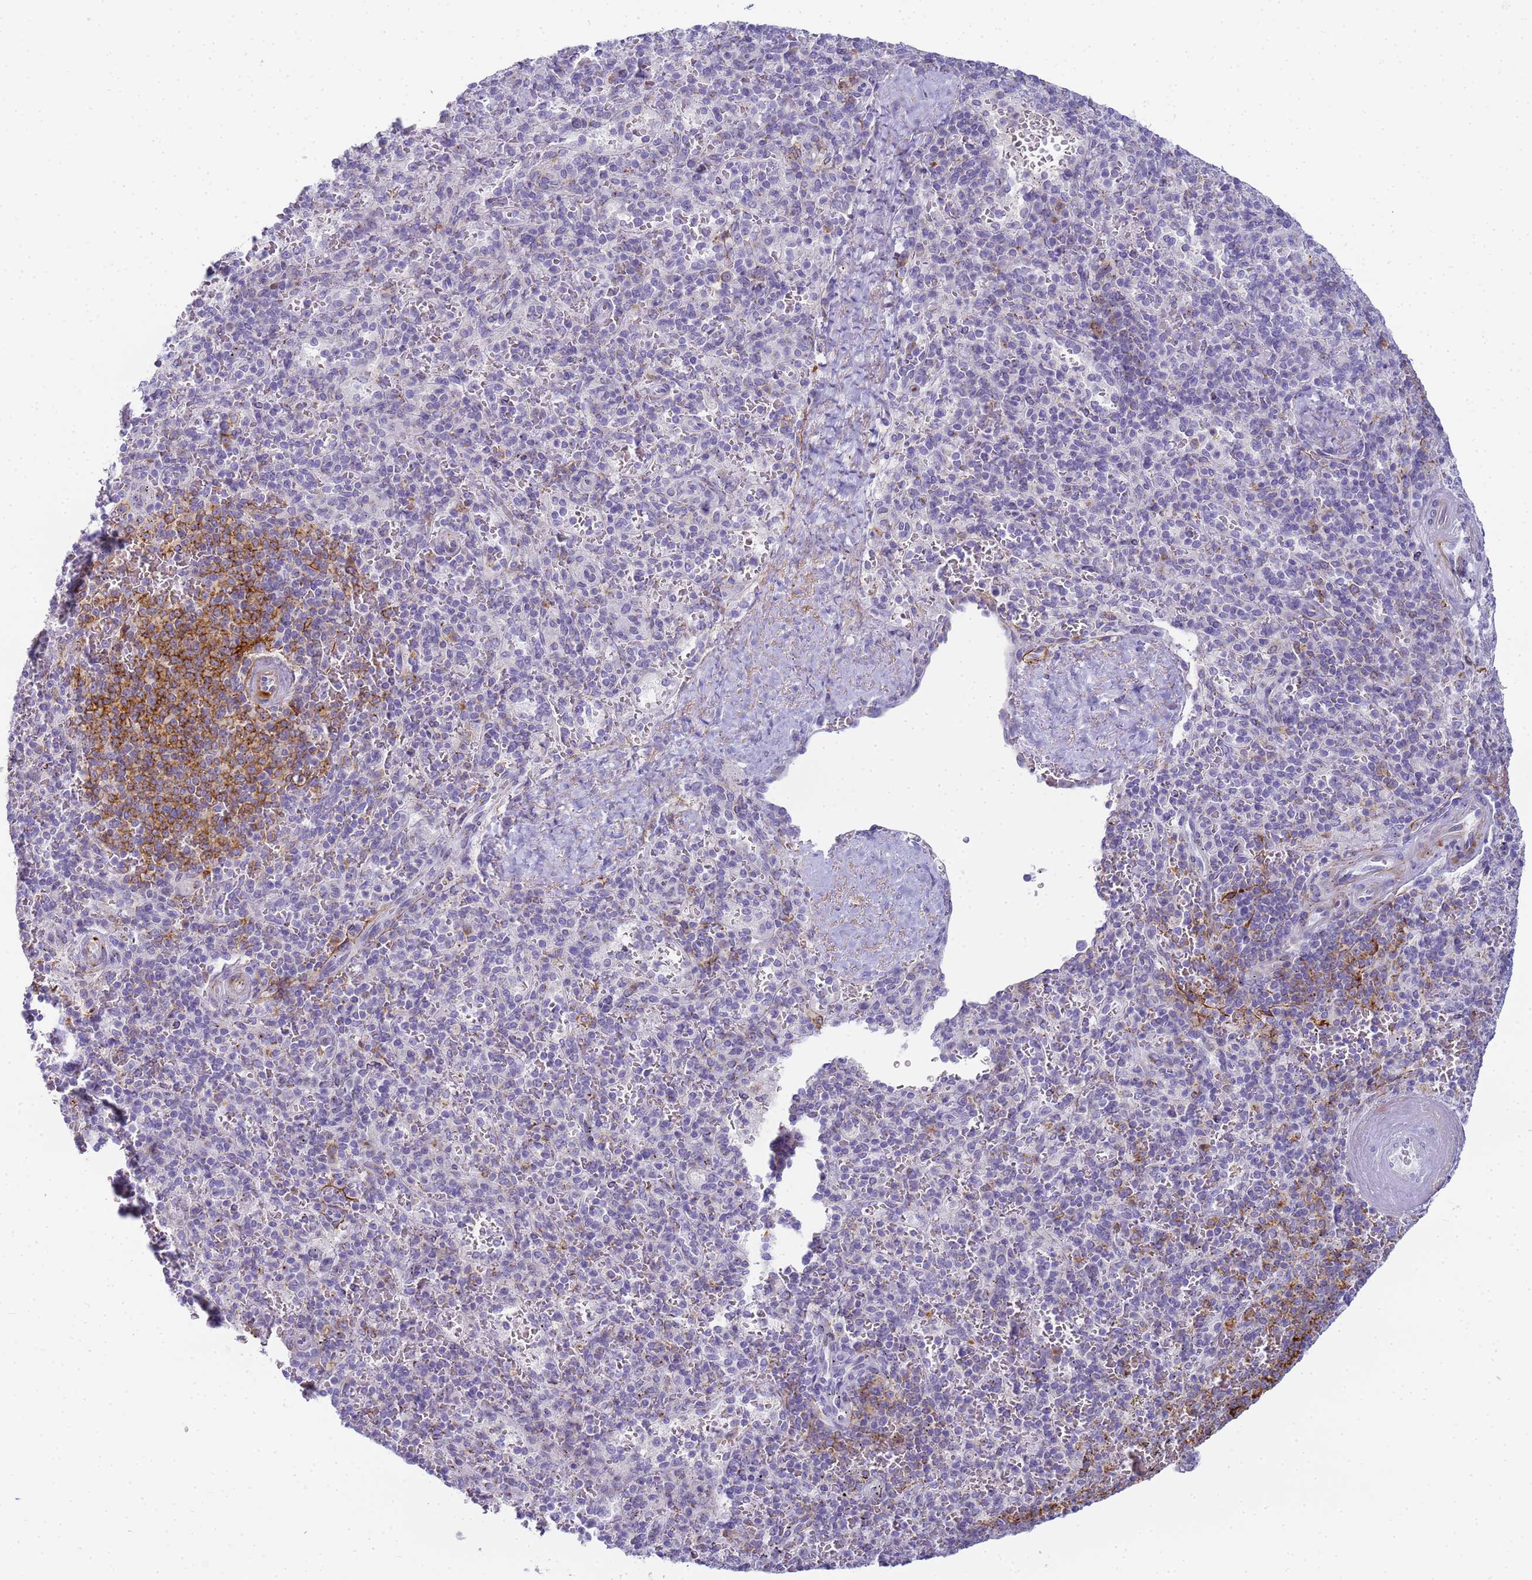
{"staining": {"intensity": "negative", "quantity": "none", "location": "none"}, "tissue": "spleen", "cell_type": "Cells in red pulp", "image_type": "normal", "snomed": [{"axis": "morphology", "description": "Normal tissue, NOS"}, {"axis": "topography", "description": "Spleen"}], "caption": "High magnification brightfield microscopy of benign spleen stained with DAB (brown) and counterstained with hematoxylin (blue): cells in red pulp show no significant staining.", "gene": "CR1", "patient": {"sex": "male", "age": 82}}